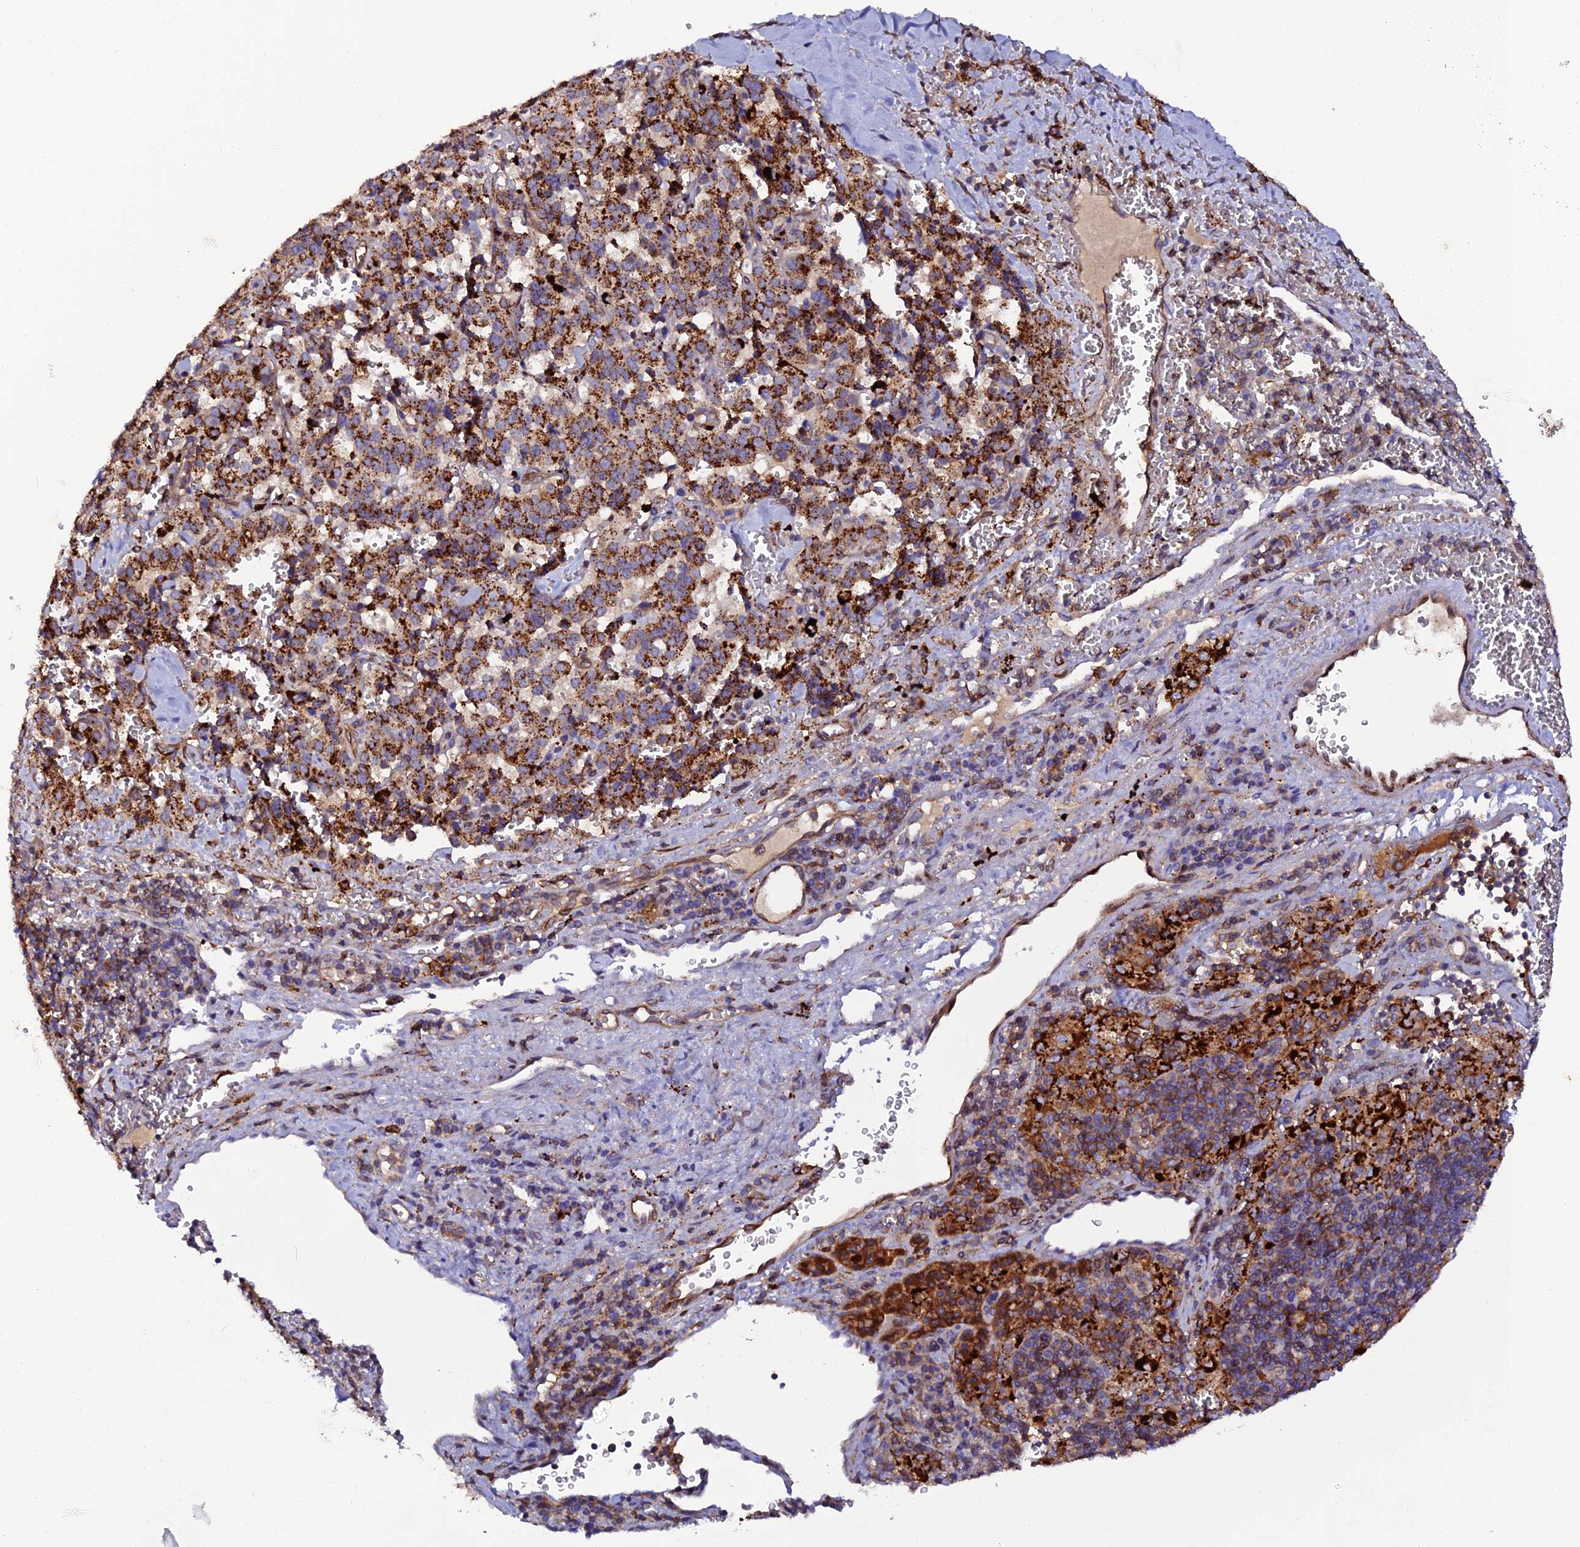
{"staining": {"intensity": "strong", "quantity": ">75%", "location": "cytoplasmic/membranous"}, "tissue": "pancreatic cancer", "cell_type": "Tumor cells", "image_type": "cancer", "snomed": [{"axis": "morphology", "description": "Adenocarcinoma, NOS"}, {"axis": "topography", "description": "Pancreas"}], "caption": "Pancreatic cancer stained with a protein marker displays strong staining in tumor cells.", "gene": "TRPV2", "patient": {"sex": "male", "age": 65}}